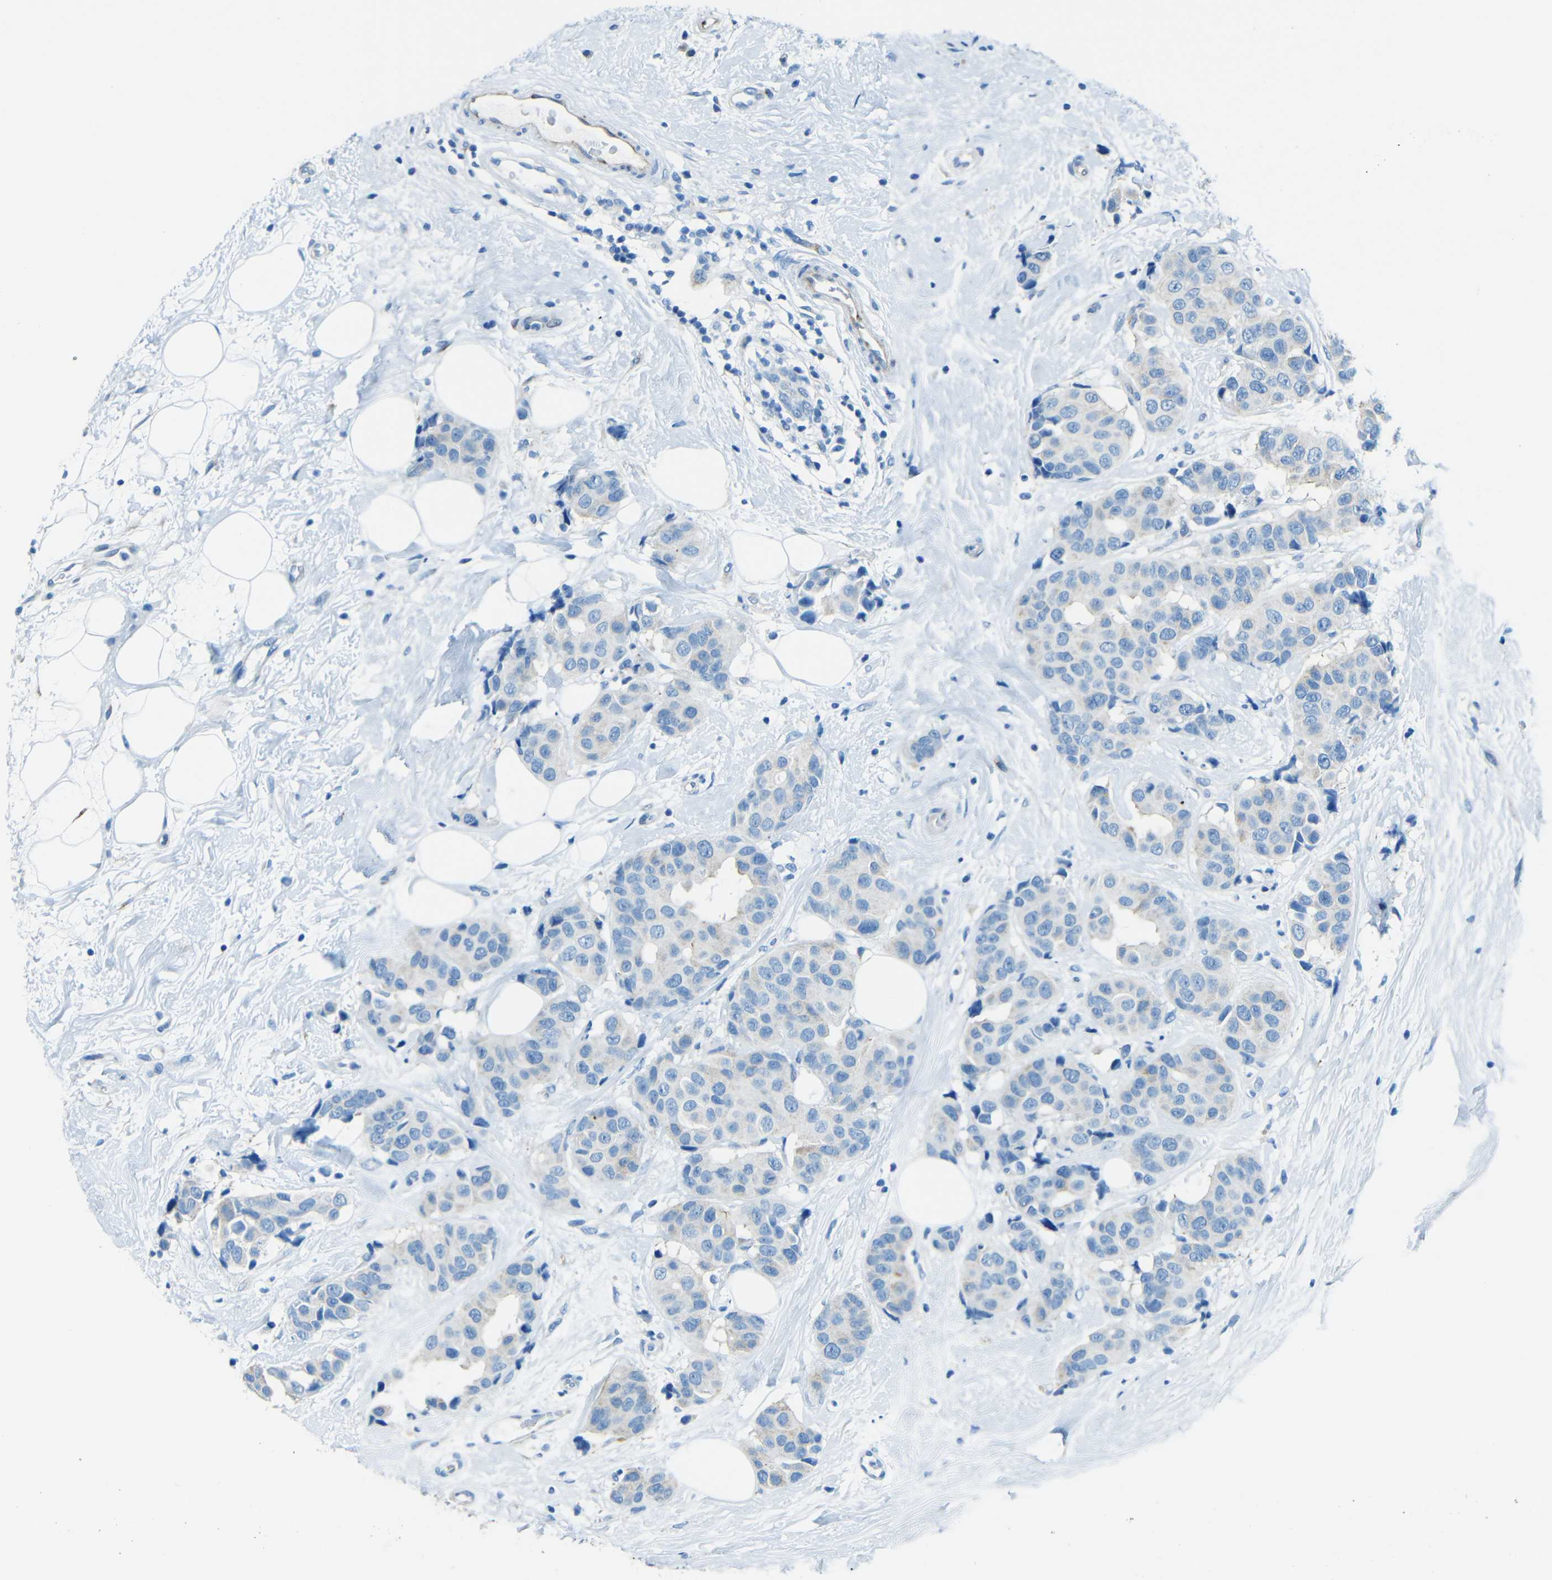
{"staining": {"intensity": "negative", "quantity": "none", "location": "none"}, "tissue": "breast cancer", "cell_type": "Tumor cells", "image_type": "cancer", "snomed": [{"axis": "morphology", "description": "Normal tissue, NOS"}, {"axis": "morphology", "description": "Duct carcinoma"}, {"axis": "topography", "description": "Breast"}], "caption": "Photomicrograph shows no protein positivity in tumor cells of invasive ductal carcinoma (breast) tissue. (IHC, brightfield microscopy, high magnification).", "gene": "TUBB4B", "patient": {"sex": "female", "age": 39}}